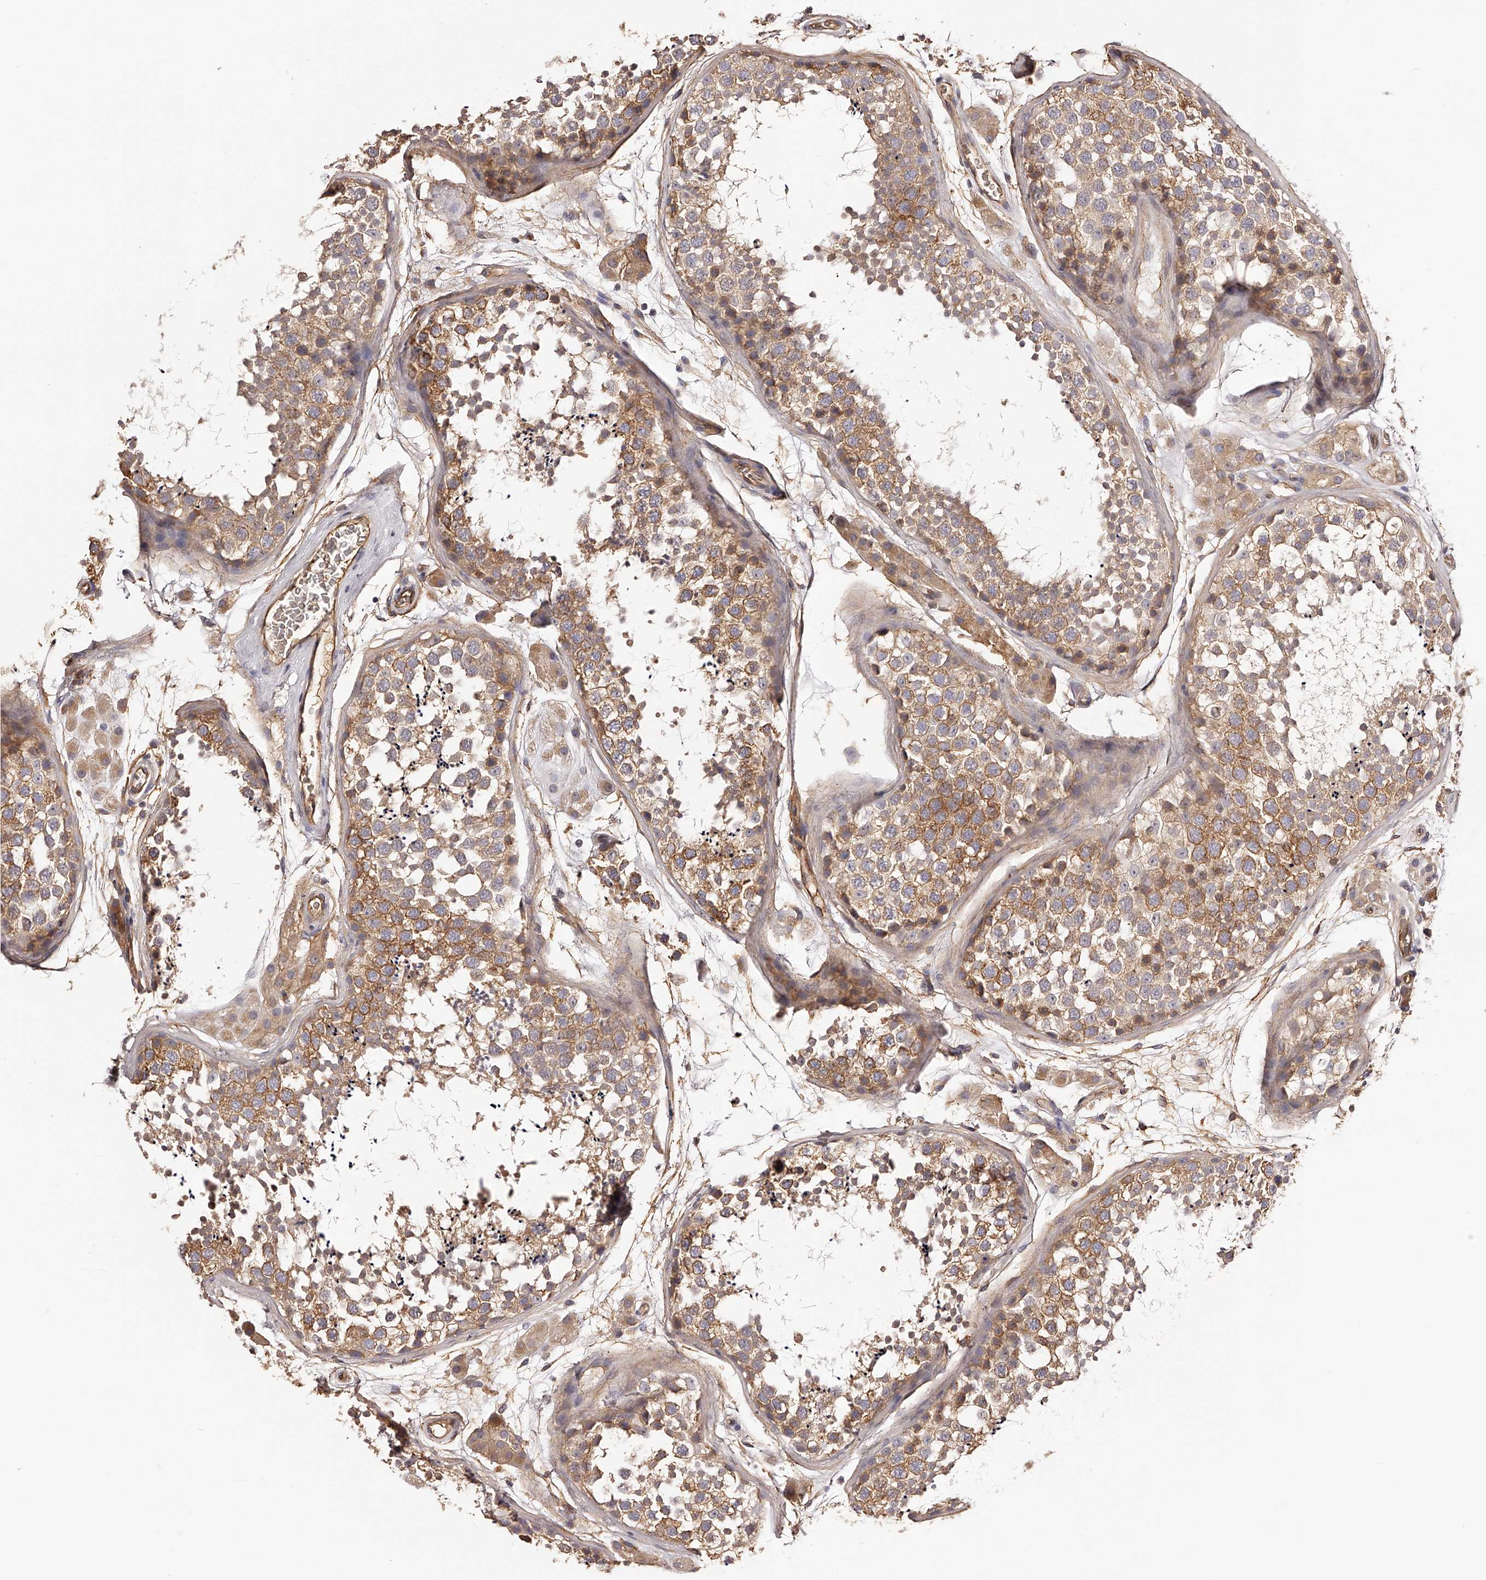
{"staining": {"intensity": "moderate", "quantity": "25%-75%", "location": "cytoplasmic/membranous"}, "tissue": "testis", "cell_type": "Cells in seminiferous ducts", "image_type": "normal", "snomed": [{"axis": "morphology", "description": "Normal tissue, NOS"}, {"axis": "topography", "description": "Testis"}], "caption": "Unremarkable testis exhibits moderate cytoplasmic/membranous expression in about 25%-75% of cells in seminiferous ducts.", "gene": "LTV1", "patient": {"sex": "male", "age": 56}}